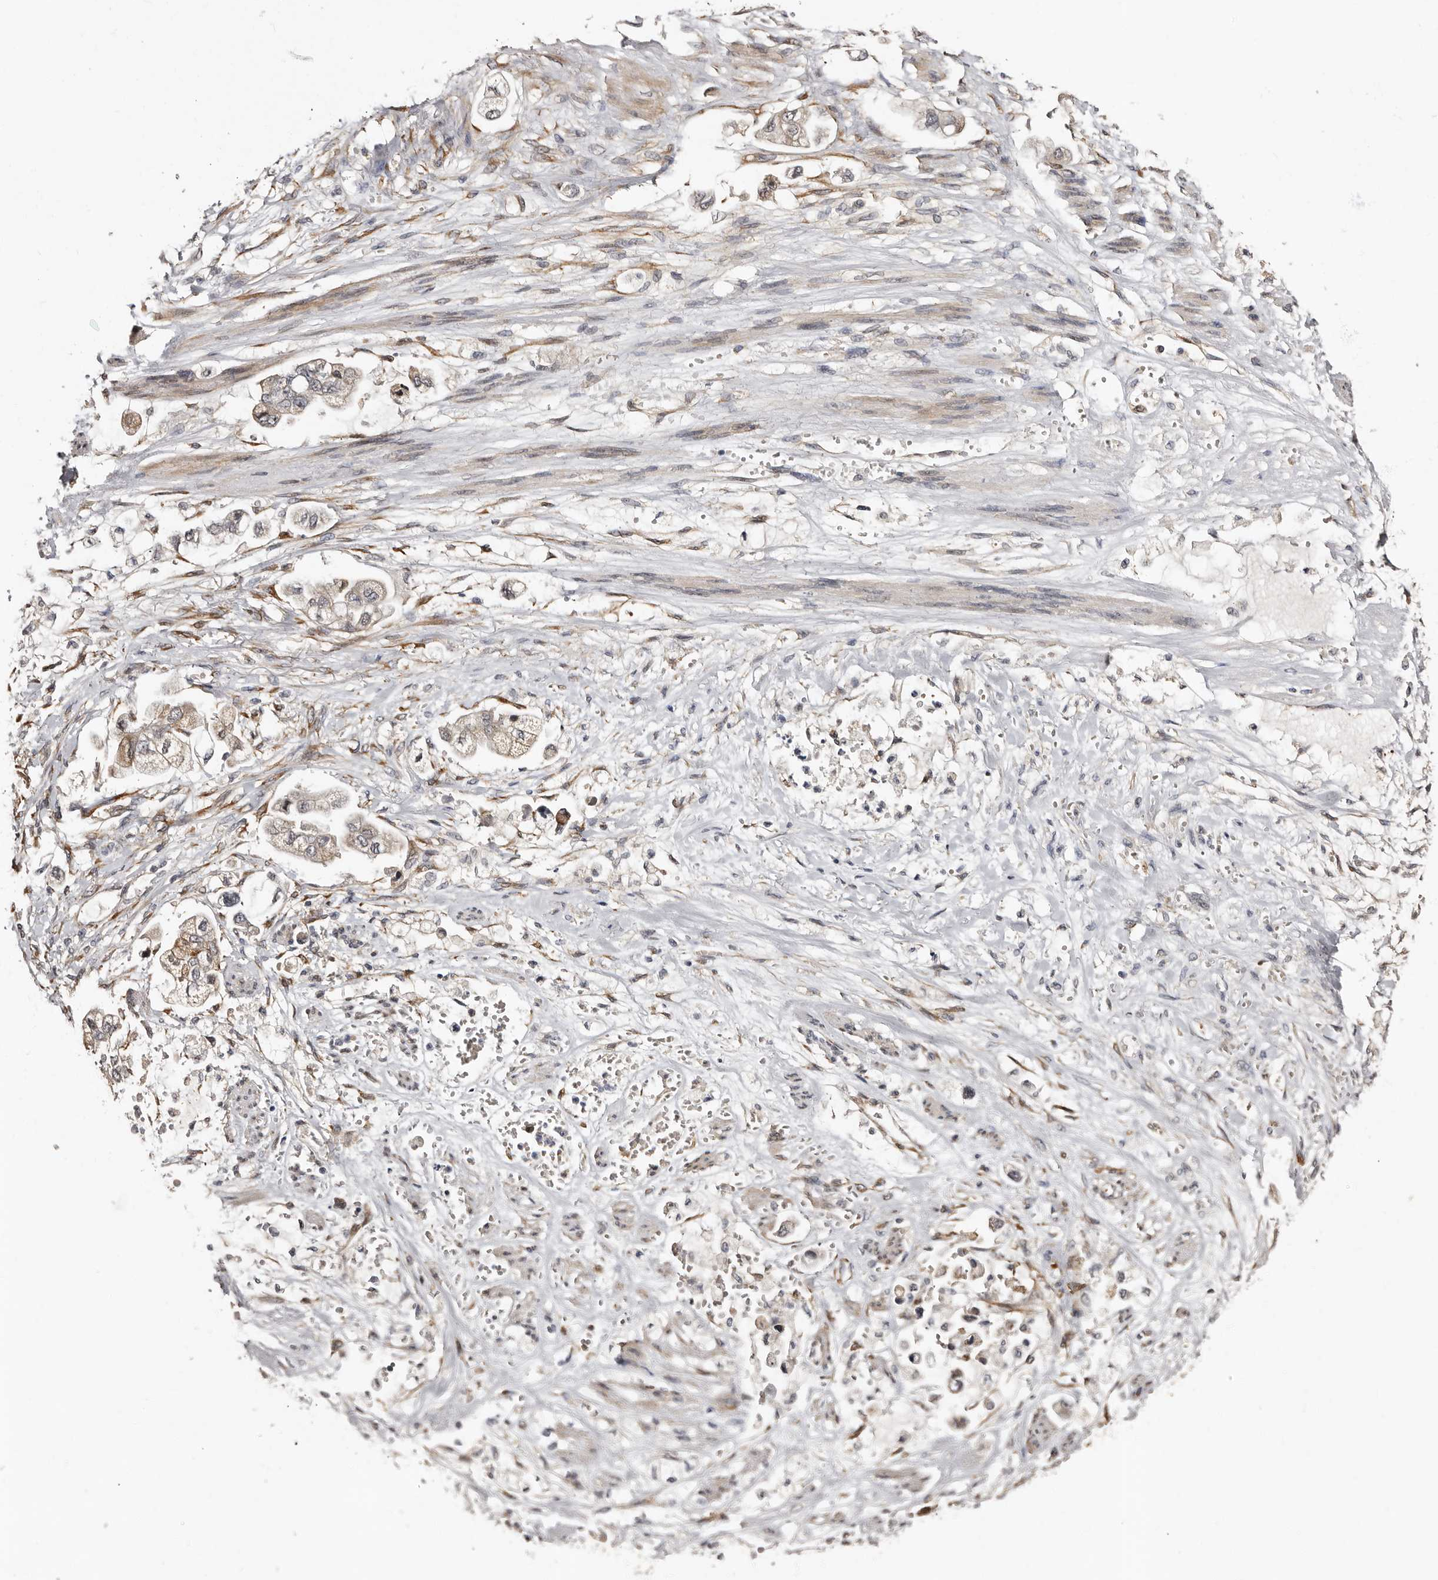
{"staining": {"intensity": "weak", "quantity": ">75%", "location": "cytoplasmic/membranous"}, "tissue": "stomach cancer", "cell_type": "Tumor cells", "image_type": "cancer", "snomed": [{"axis": "morphology", "description": "Adenocarcinoma, NOS"}, {"axis": "topography", "description": "Stomach"}], "caption": "Approximately >75% of tumor cells in human stomach cancer exhibit weak cytoplasmic/membranous protein positivity as visualized by brown immunohistochemical staining.", "gene": "TBC1D22B", "patient": {"sex": "male", "age": 62}}